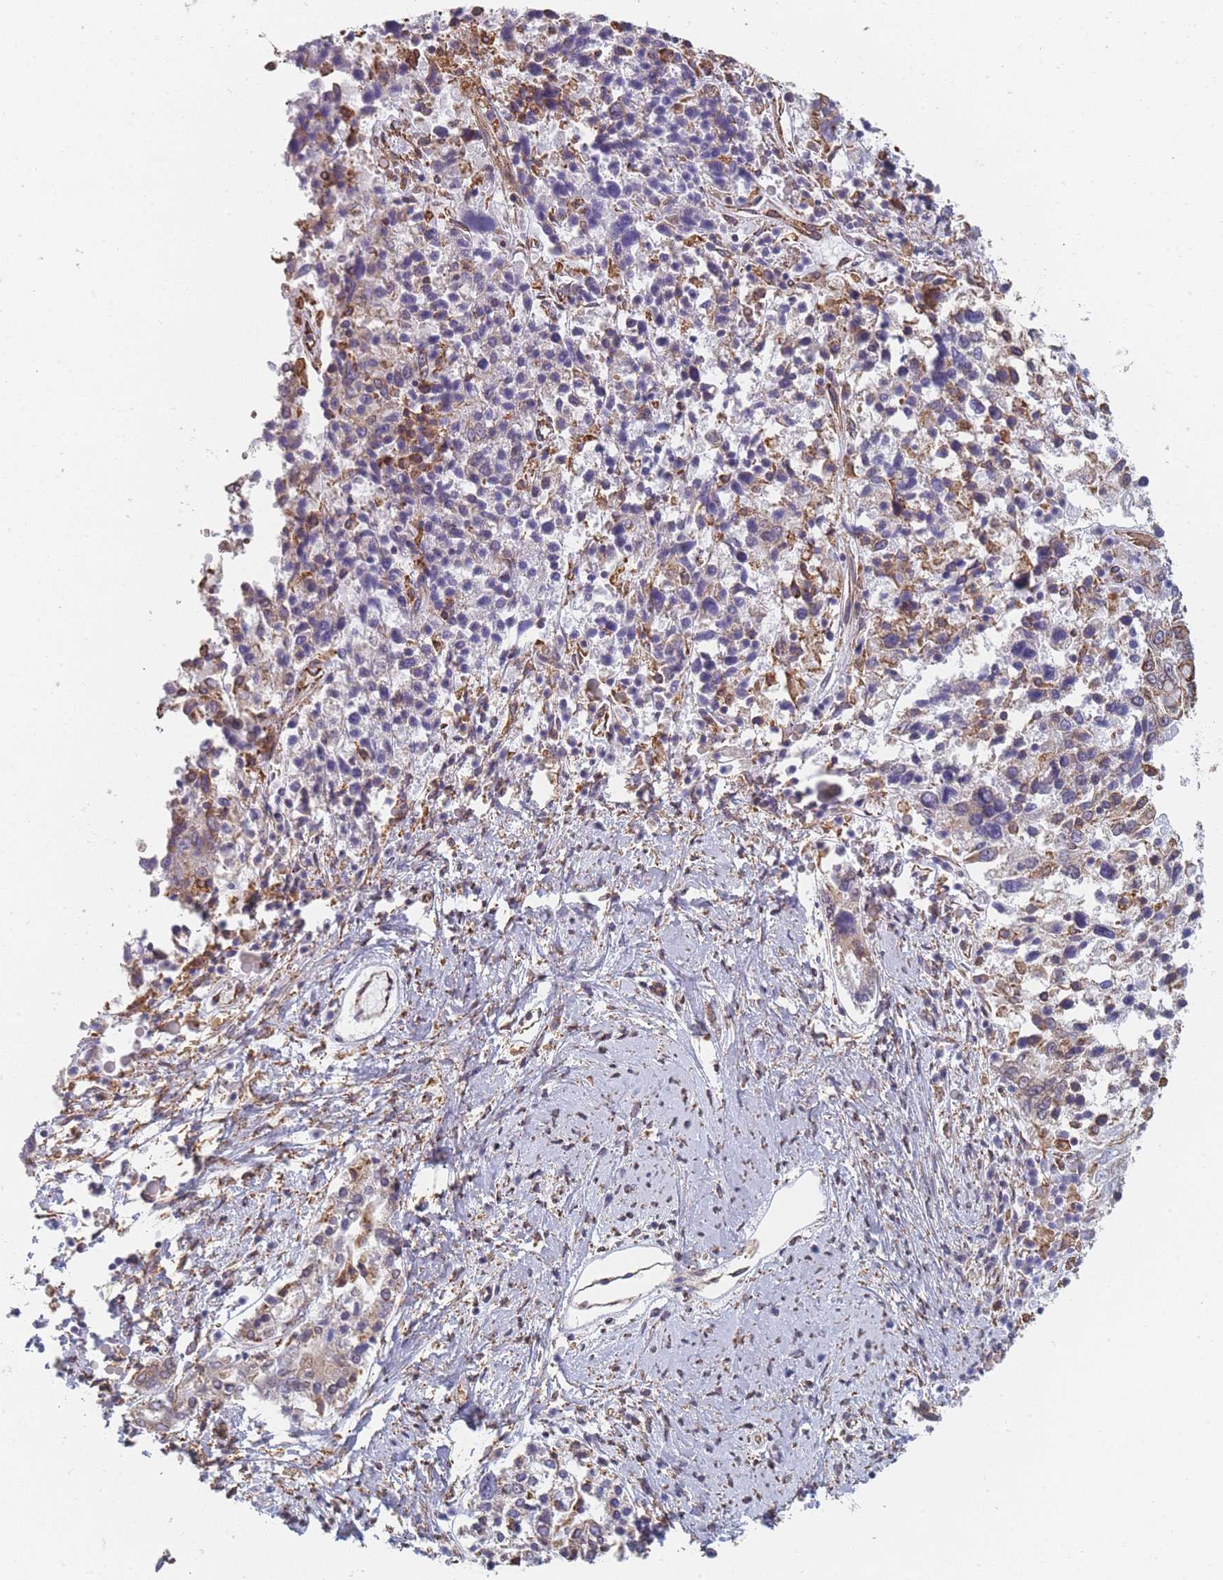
{"staining": {"intensity": "moderate", "quantity": "<25%", "location": "cytoplasmic/membranous"}, "tissue": "ovarian cancer", "cell_type": "Tumor cells", "image_type": "cancer", "snomed": [{"axis": "morphology", "description": "Carcinoma, endometroid"}, {"axis": "topography", "description": "Ovary"}], "caption": "The micrograph exhibits staining of ovarian cancer (endometroid carcinoma), revealing moderate cytoplasmic/membranous protein expression (brown color) within tumor cells. Ihc stains the protein in brown and the nuclei are stained blue.", "gene": "OR7C2", "patient": {"sex": "female", "age": 62}}